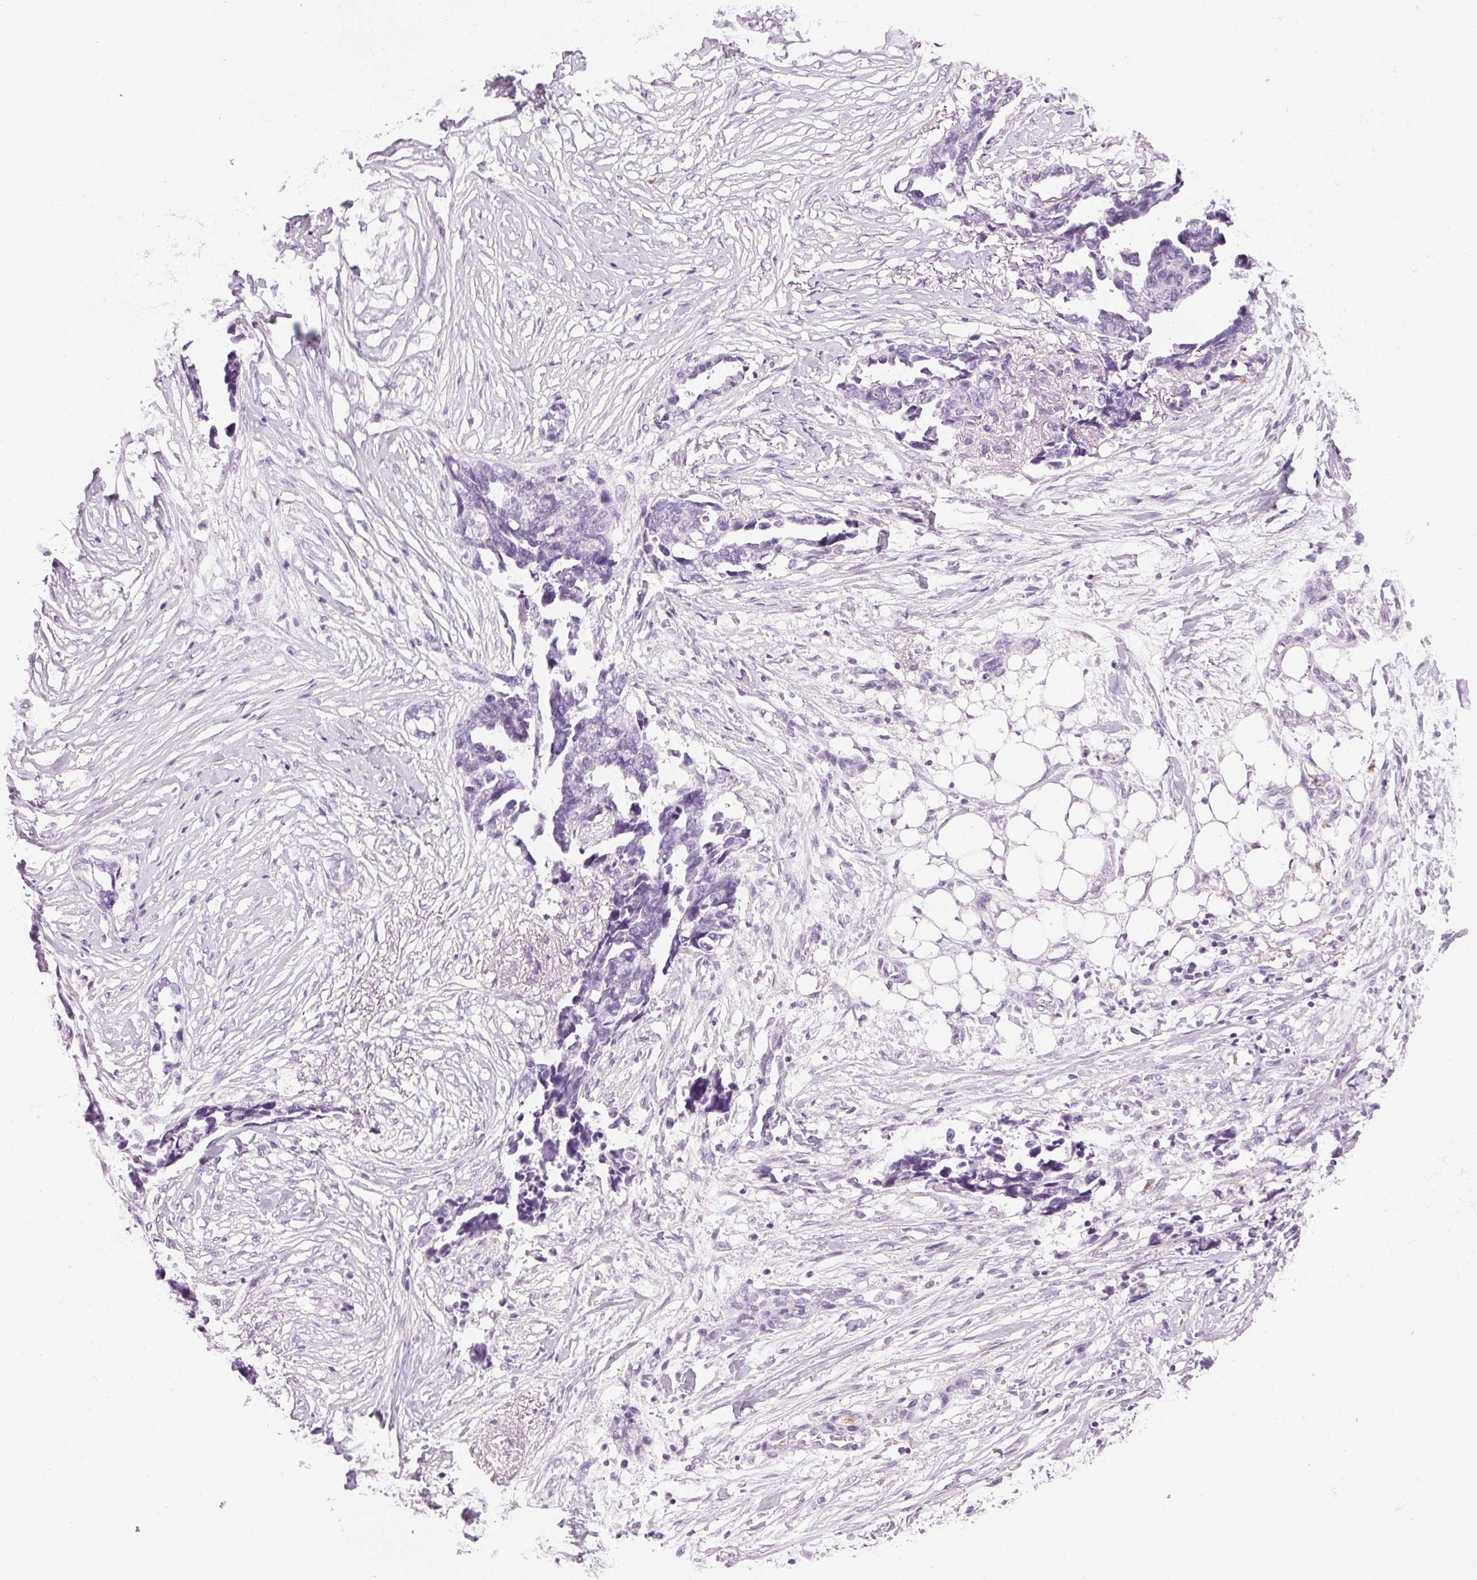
{"staining": {"intensity": "negative", "quantity": "none", "location": "none"}, "tissue": "ovarian cancer", "cell_type": "Tumor cells", "image_type": "cancer", "snomed": [{"axis": "morphology", "description": "Cystadenocarcinoma, serous, NOS"}, {"axis": "topography", "description": "Ovary"}], "caption": "Immunohistochemical staining of ovarian cancer displays no significant staining in tumor cells.", "gene": "MPO", "patient": {"sex": "female", "age": 69}}